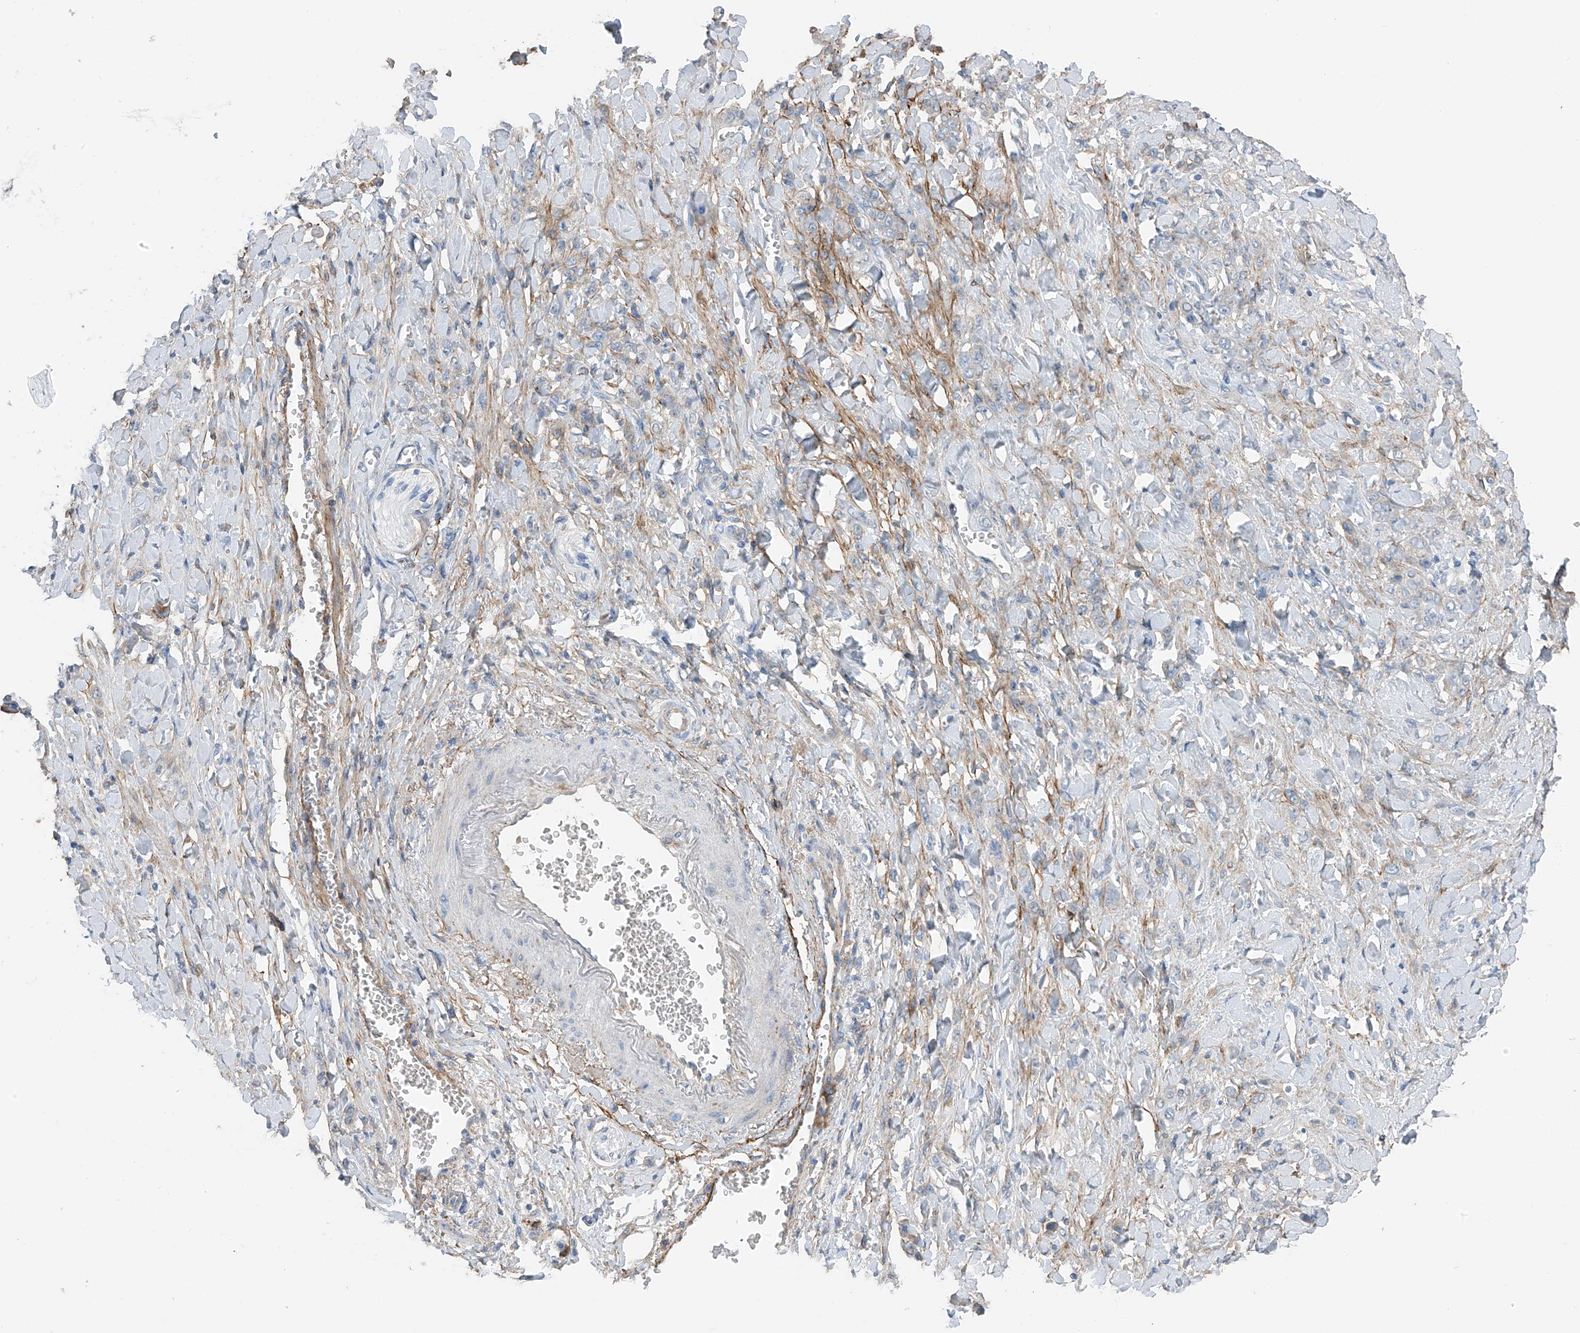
{"staining": {"intensity": "negative", "quantity": "none", "location": "none"}, "tissue": "stomach cancer", "cell_type": "Tumor cells", "image_type": "cancer", "snomed": [{"axis": "morphology", "description": "Normal tissue, NOS"}, {"axis": "morphology", "description": "Adenocarcinoma, NOS"}, {"axis": "topography", "description": "Stomach"}], "caption": "Immunohistochemistry (IHC) micrograph of neoplastic tissue: human stomach adenocarcinoma stained with DAB (3,3'-diaminobenzidine) shows no significant protein positivity in tumor cells.", "gene": "GALNTL6", "patient": {"sex": "male", "age": 82}}